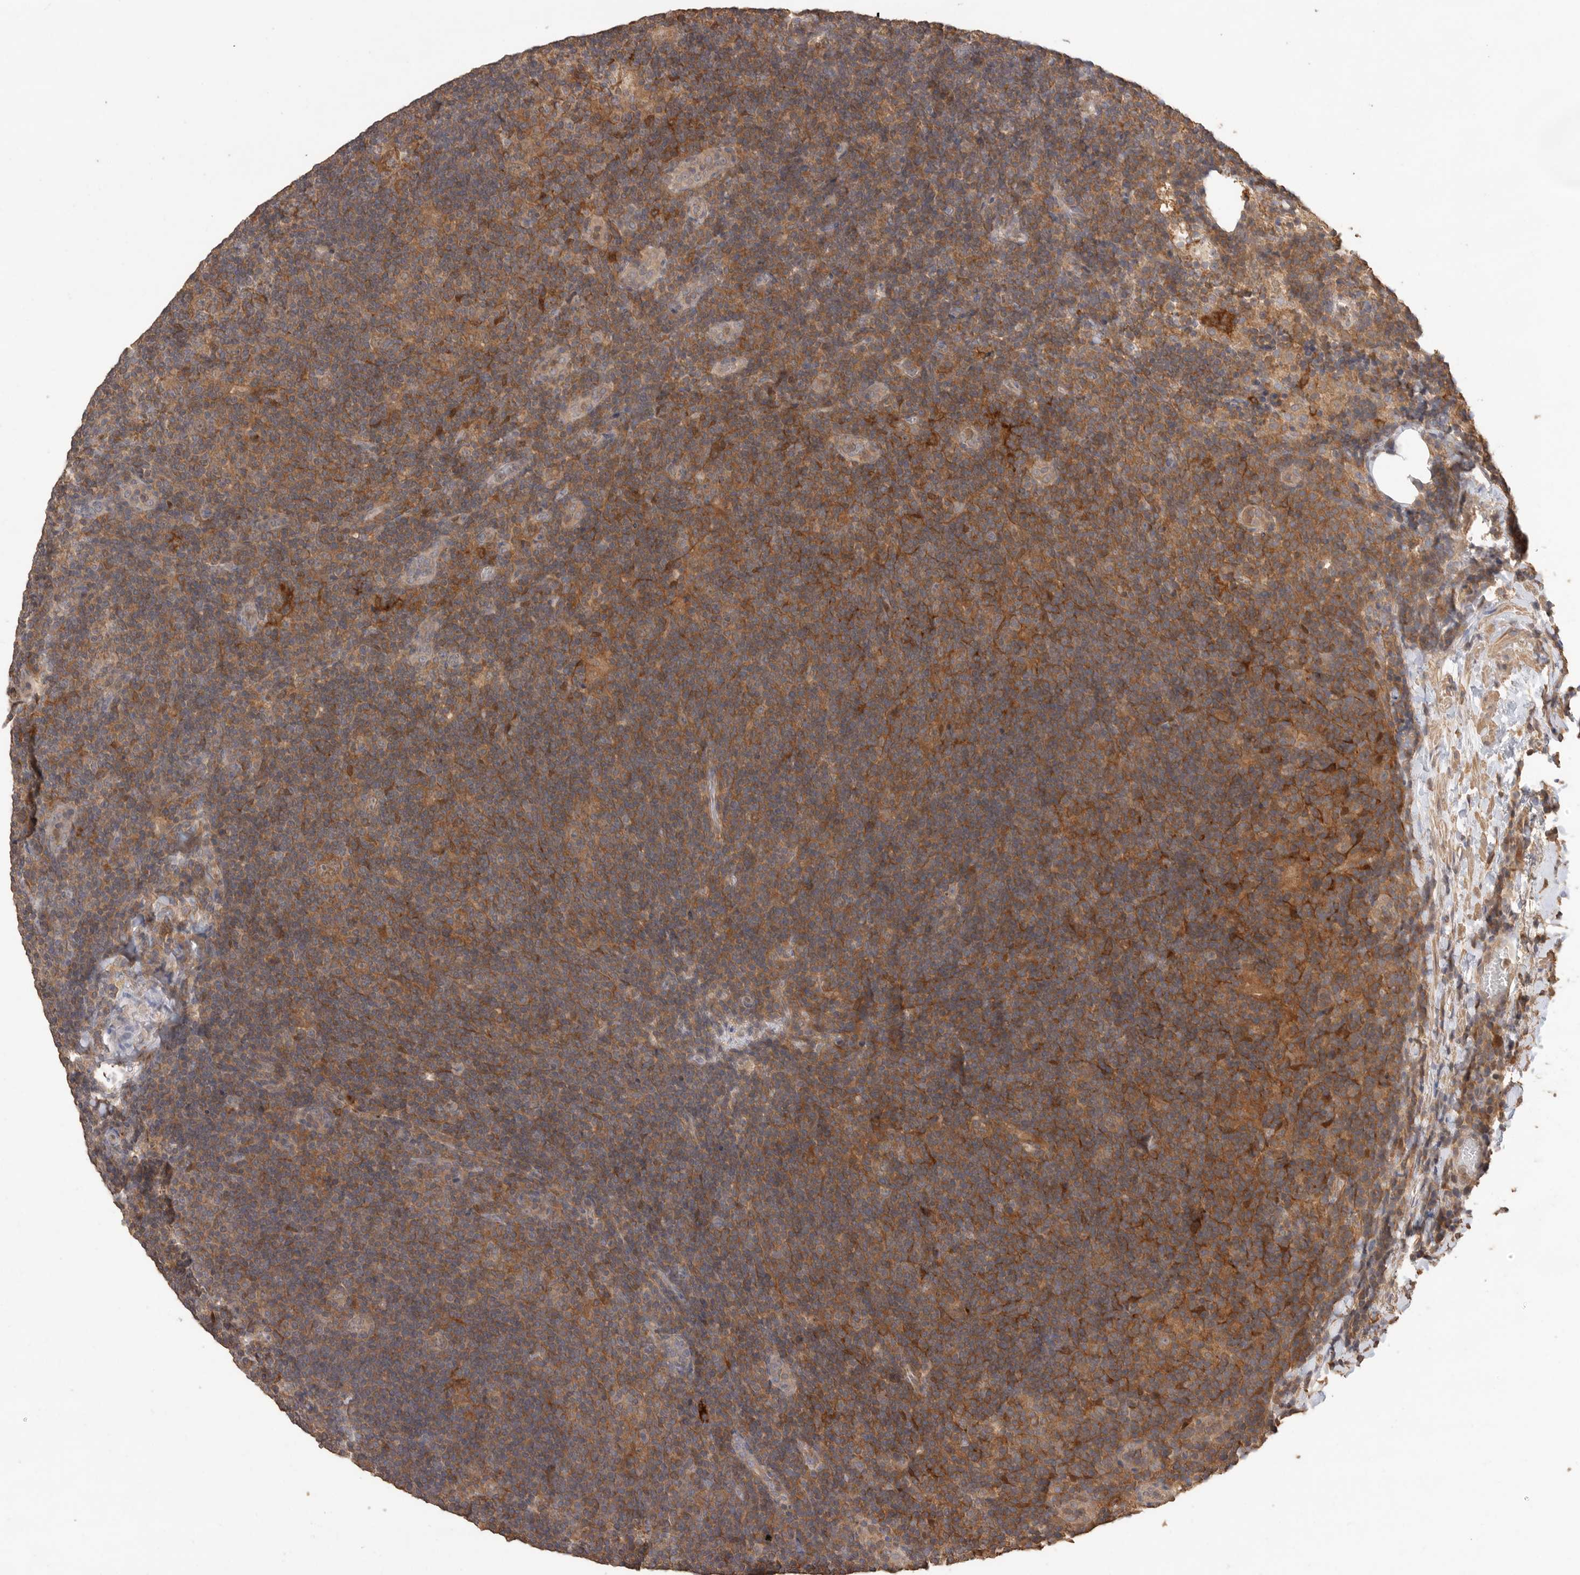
{"staining": {"intensity": "moderate", "quantity": "<25%", "location": "cytoplasmic/membranous"}, "tissue": "lymphoma", "cell_type": "Tumor cells", "image_type": "cancer", "snomed": [{"axis": "morphology", "description": "Hodgkin's disease, NOS"}, {"axis": "topography", "description": "Lymph node"}], "caption": "Human Hodgkin's disease stained for a protein (brown) exhibits moderate cytoplasmic/membranous positive expression in approximately <25% of tumor cells.", "gene": "MAP2K1", "patient": {"sex": "female", "age": 57}}